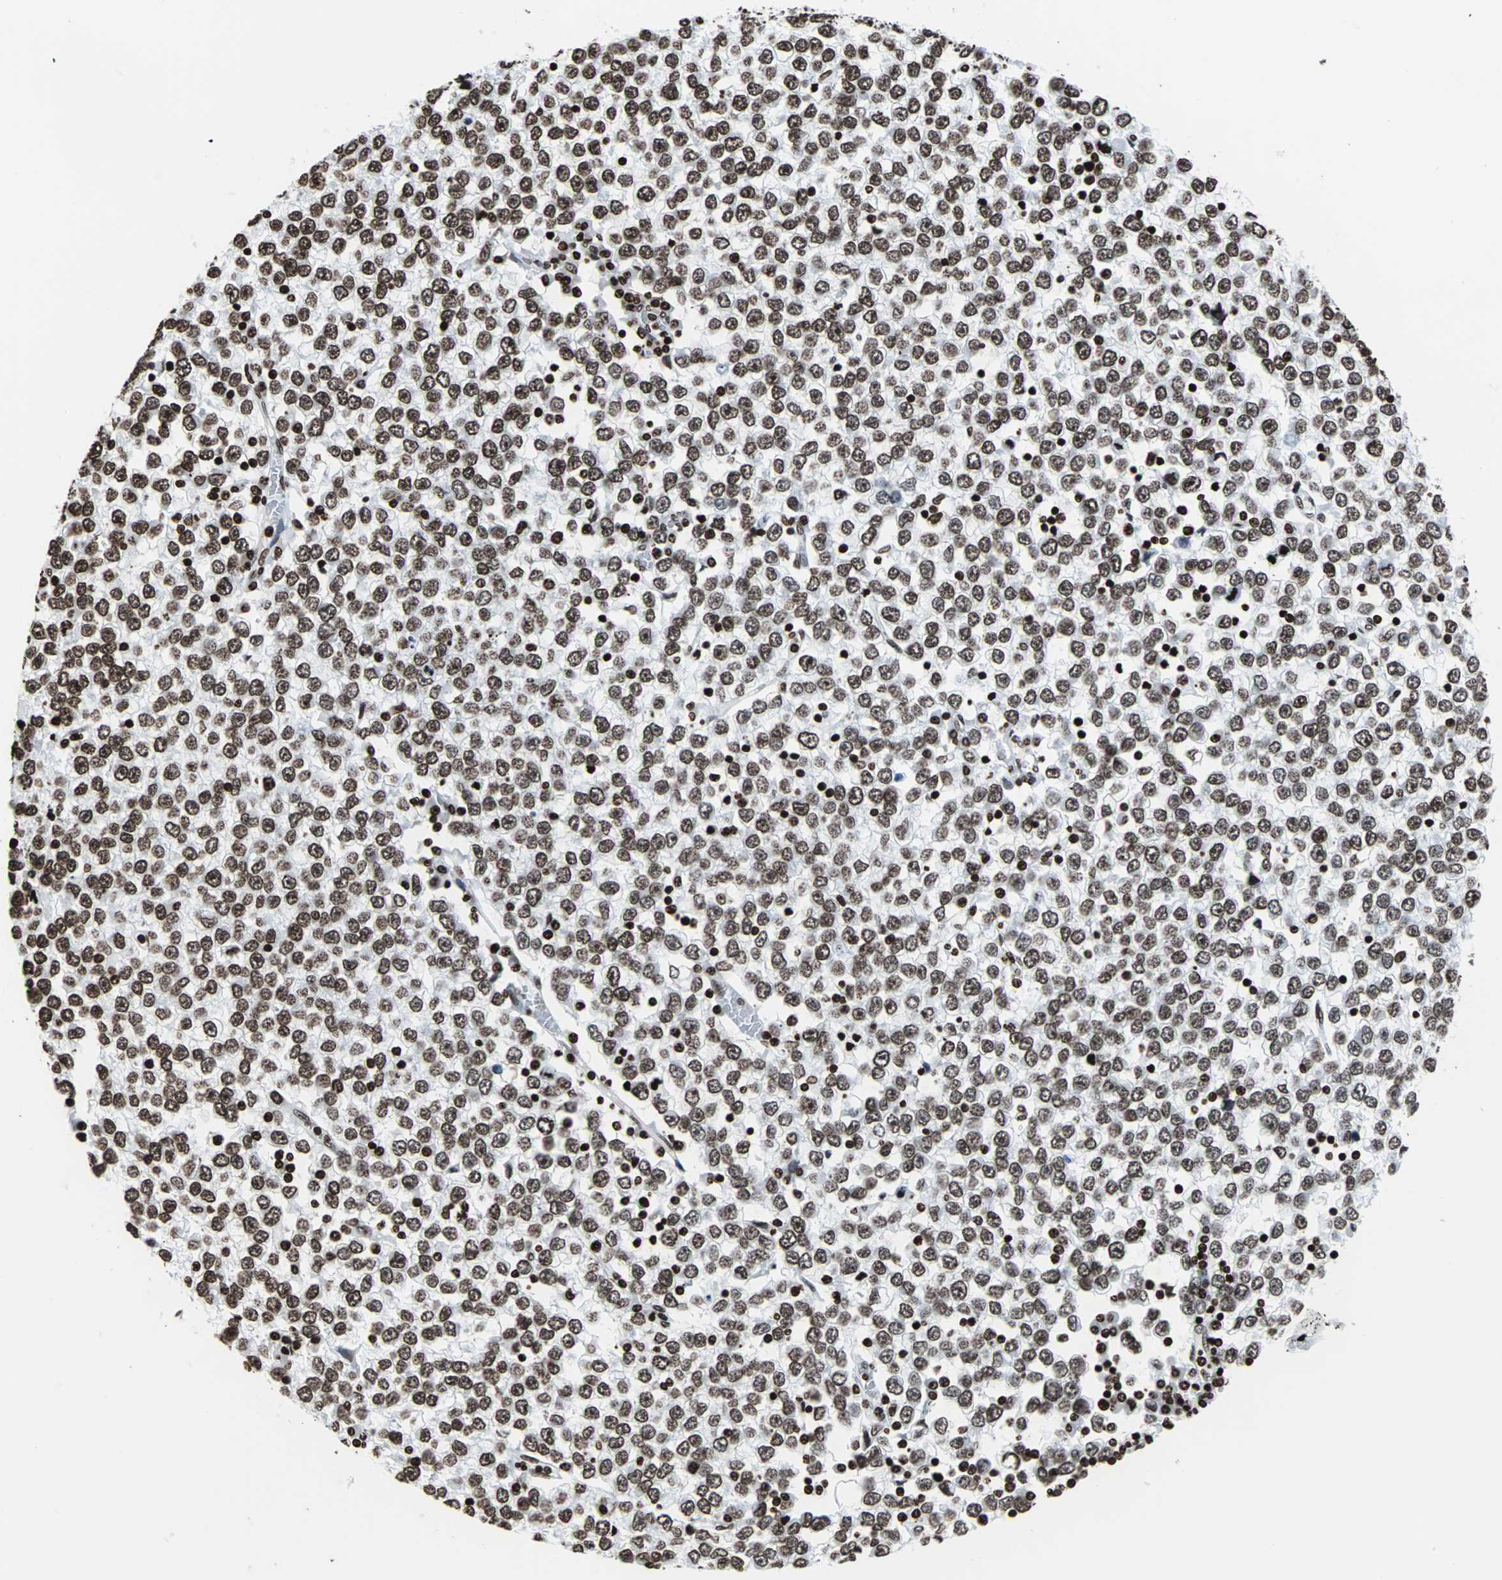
{"staining": {"intensity": "strong", "quantity": ">75%", "location": "nuclear"}, "tissue": "testis cancer", "cell_type": "Tumor cells", "image_type": "cancer", "snomed": [{"axis": "morphology", "description": "Seminoma, NOS"}, {"axis": "topography", "description": "Testis"}], "caption": "Testis cancer stained for a protein reveals strong nuclear positivity in tumor cells.", "gene": "H2BC18", "patient": {"sex": "male", "age": 65}}